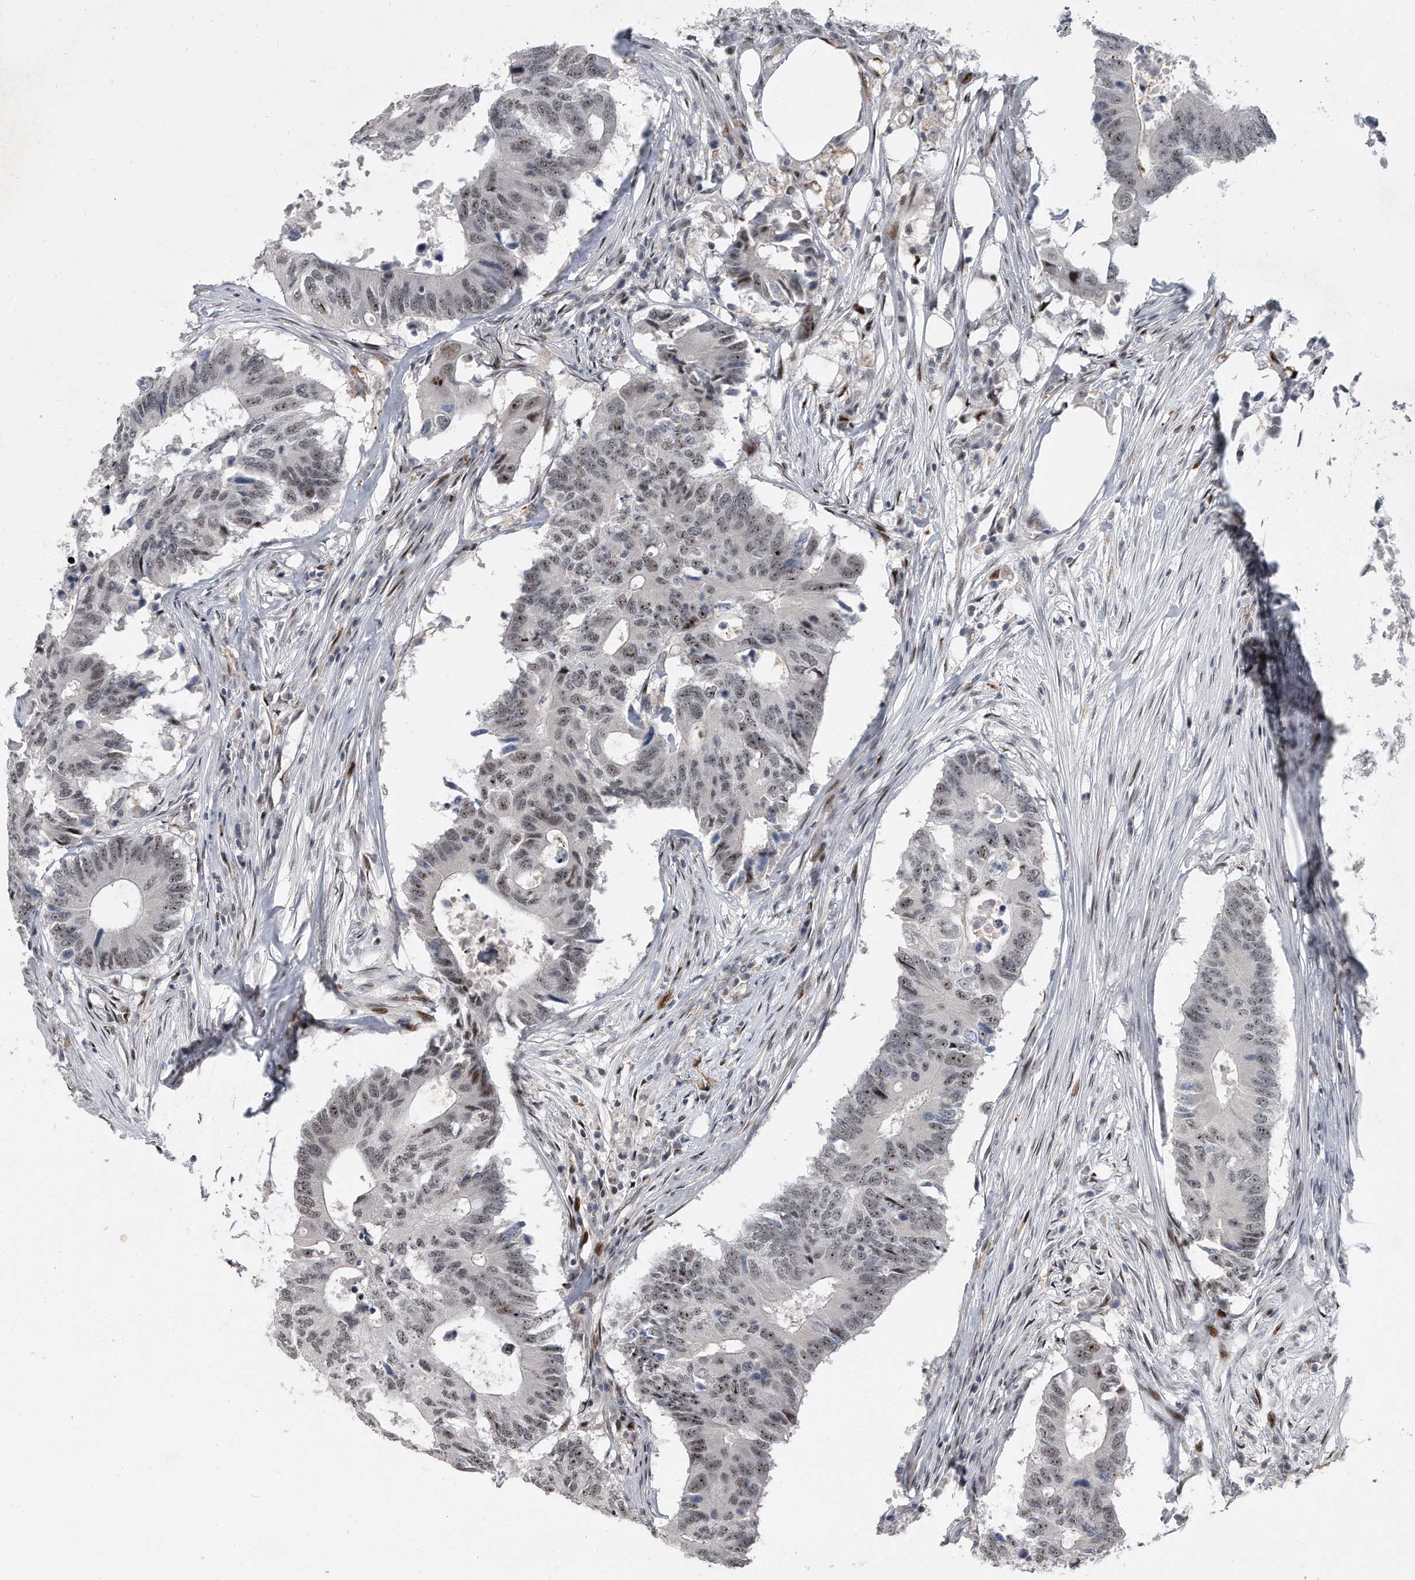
{"staining": {"intensity": "weak", "quantity": "25%-75%", "location": "nuclear"}, "tissue": "colorectal cancer", "cell_type": "Tumor cells", "image_type": "cancer", "snomed": [{"axis": "morphology", "description": "Adenocarcinoma, NOS"}, {"axis": "topography", "description": "Colon"}], "caption": "Tumor cells demonstrate weak nuclear staining in approximately 25%-75% of cells in colorectal adenocarcinoma. (IHC, brightfield microscopy, high magnification).", "gene": "PGBD2", "patient": {"sex": "male", "age": 71}}